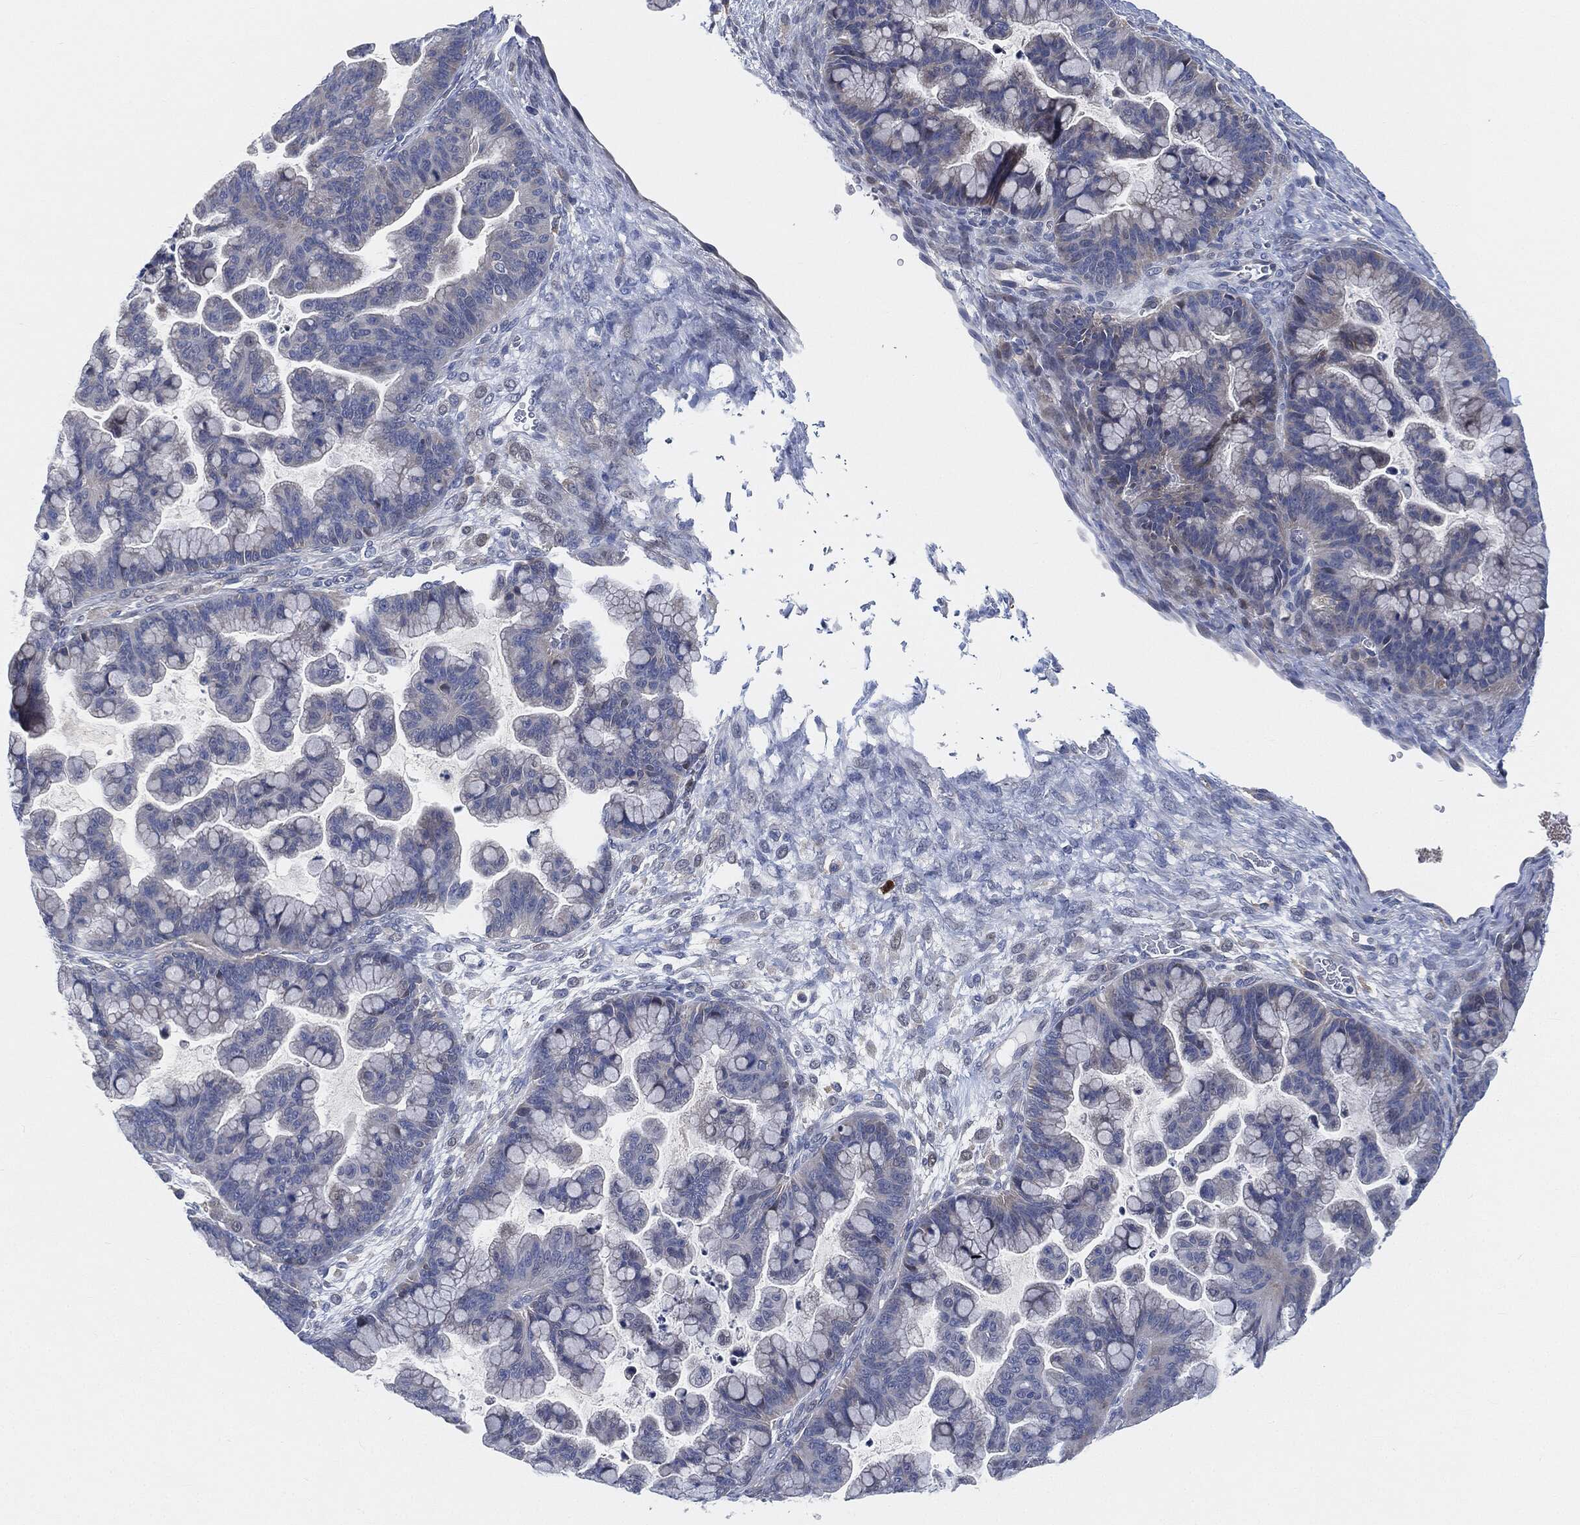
{"staining": {"intensity": "negative", "quantity": "none", "location": "none"}, "tissue": "ovarian cancer", "cell_type": "Tumor cells", "image_type": "cancer", "snomed": [{"axis": "morphology", "description": "Cystadenocarcinoma, mucinous, NOS"}, {"axis": "topography", "description": "Ovary"}], "caption": "Immunohistochemistry photomicrograph of ovarian cancer (mucinous cystadenocarcinoma) stained for a protein (brown), which displays no expression in tumor cells.", "gene": "VSIG4", "patient": {"sex": "female", "age": 67}}